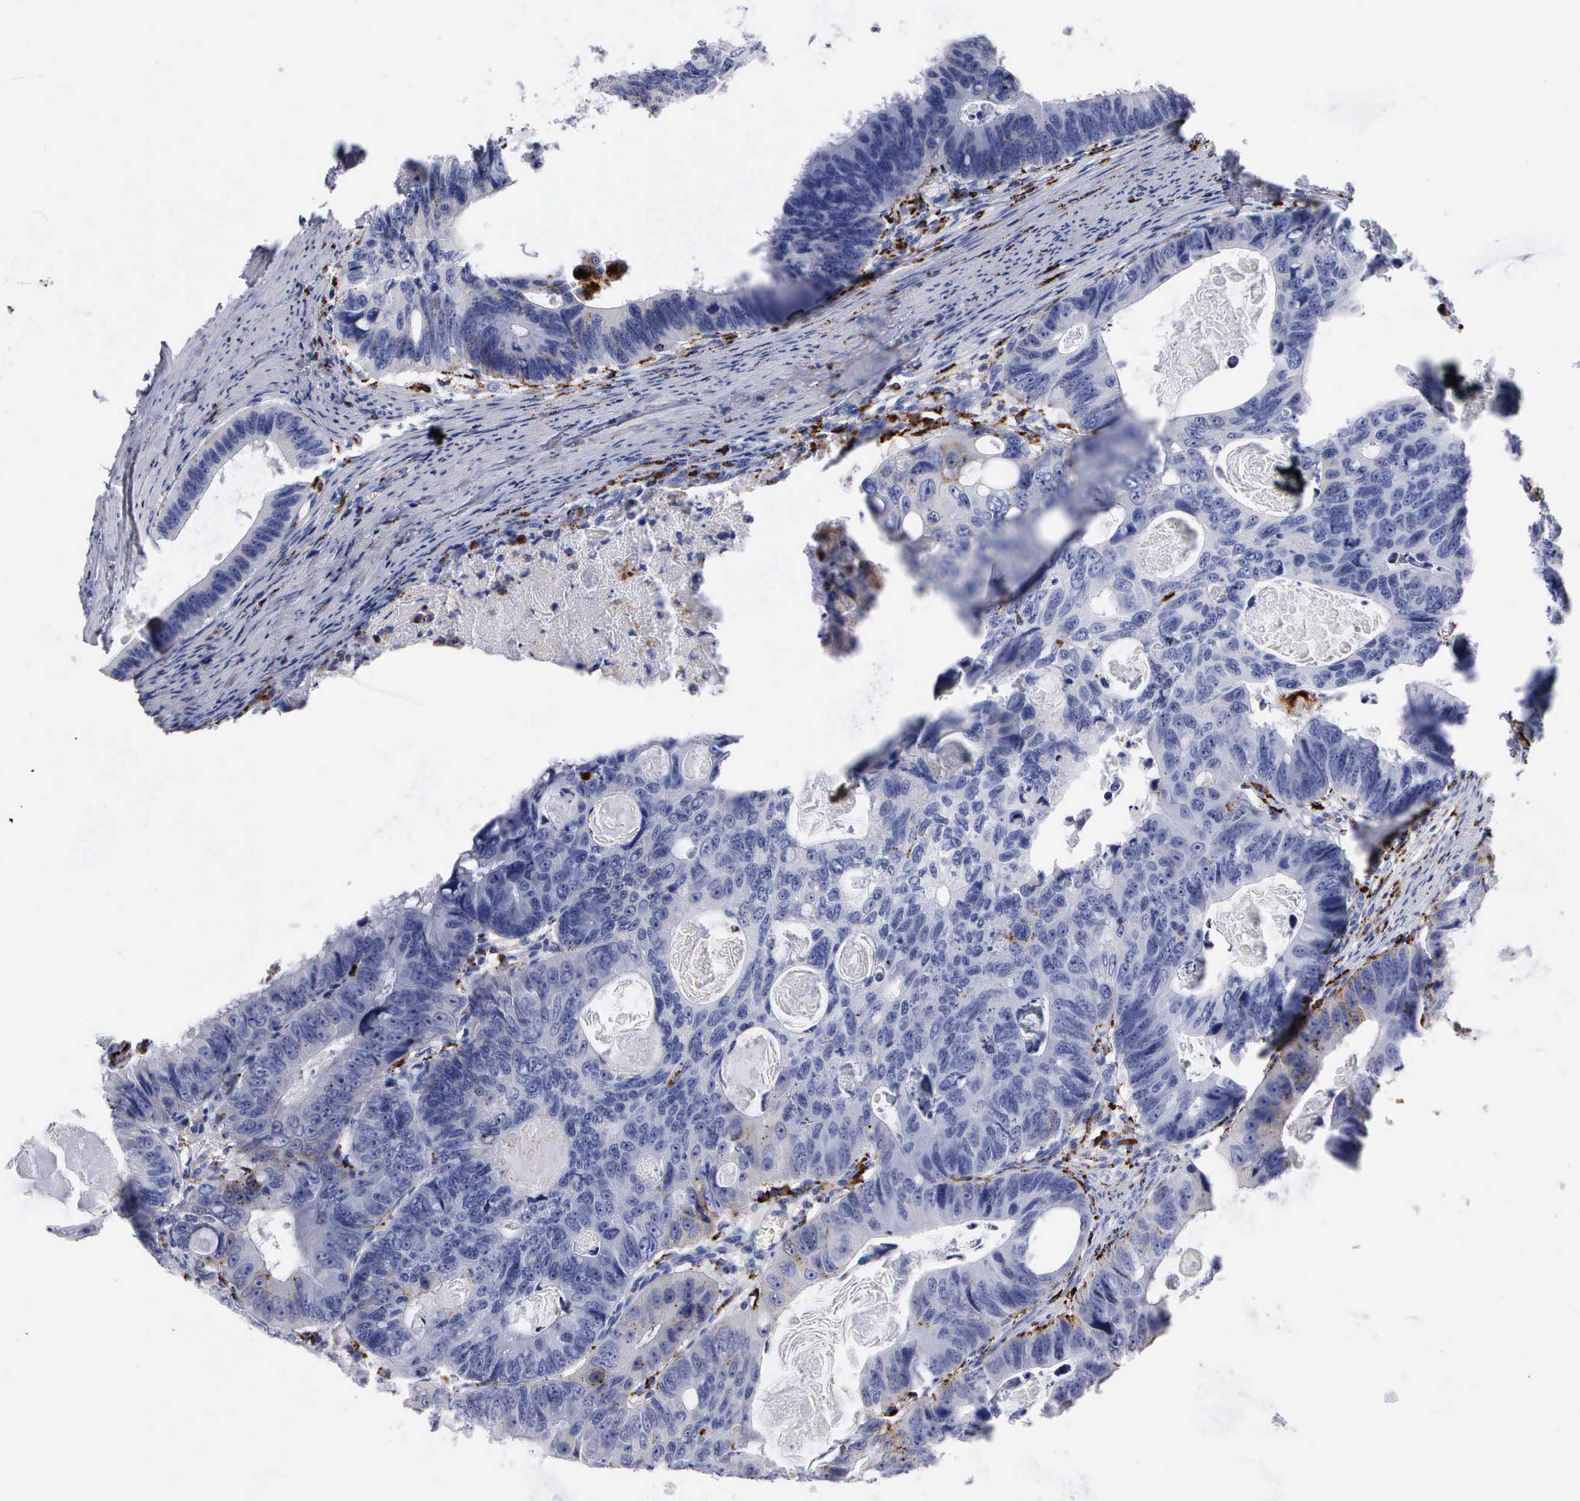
{"staining": {"intensity": "negative", "quantity": "none", "location": "none"}, "tissue": "colorectal cancer", "cell_type": "Tumor cells", "image_type": "cancer", "snomed": [{"axis": "morphology", "description": "Adenocarcinoma, NOS"}, {"axis": "topography", "description": "Colon"}], "caption": "An immunohistochemistry micrograph of adenocarcinoma (colorectal) is shown. There is no staining in tumor cells of adenocarcinoma (colorectal).", "gene": "CTSH", "patient": {"sex": "female", "age": 55}}